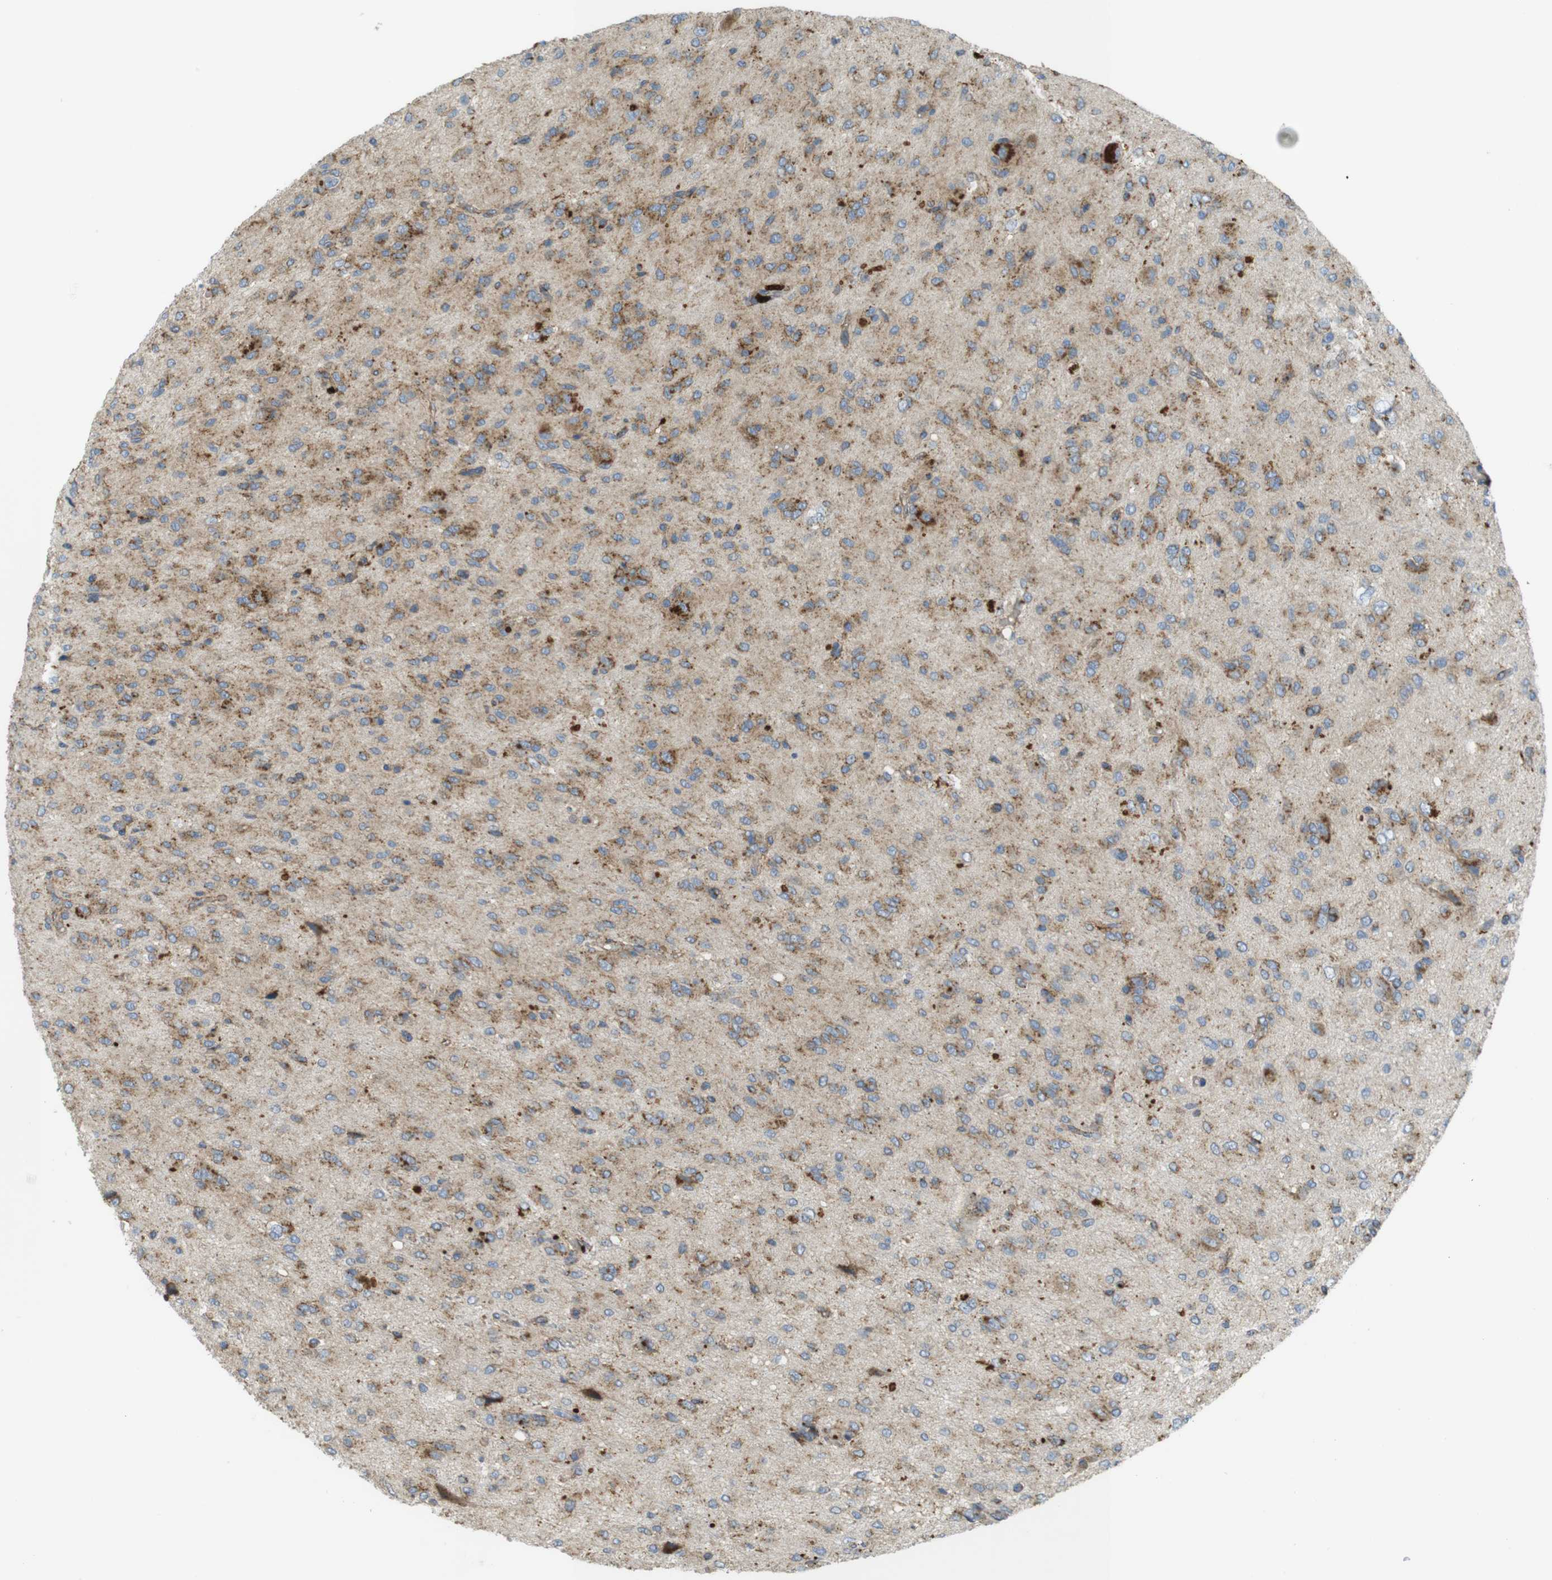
{"staining": {"intensity": "moderate", "quantity": ">75%", "location": "cytoplasmic/membranous"}, "tissue": "glioma", "cell_type": "Tumor cells", "image_type": "cancer", "snomed": [{"axis": "morphology", "description": "Glioma, malignant, High grade"}, {"axis": "topography", "description": "Brain"}], "caption": "Protein expression by immunohistochemistry (IHC) demonstrates moderate cytoplasmic/membranous positivity in approximately >75% of tumor cells in malignant high-grade glioma.", "gene": "LAMP1", "patient": {"sex": "female", "age": 59}}